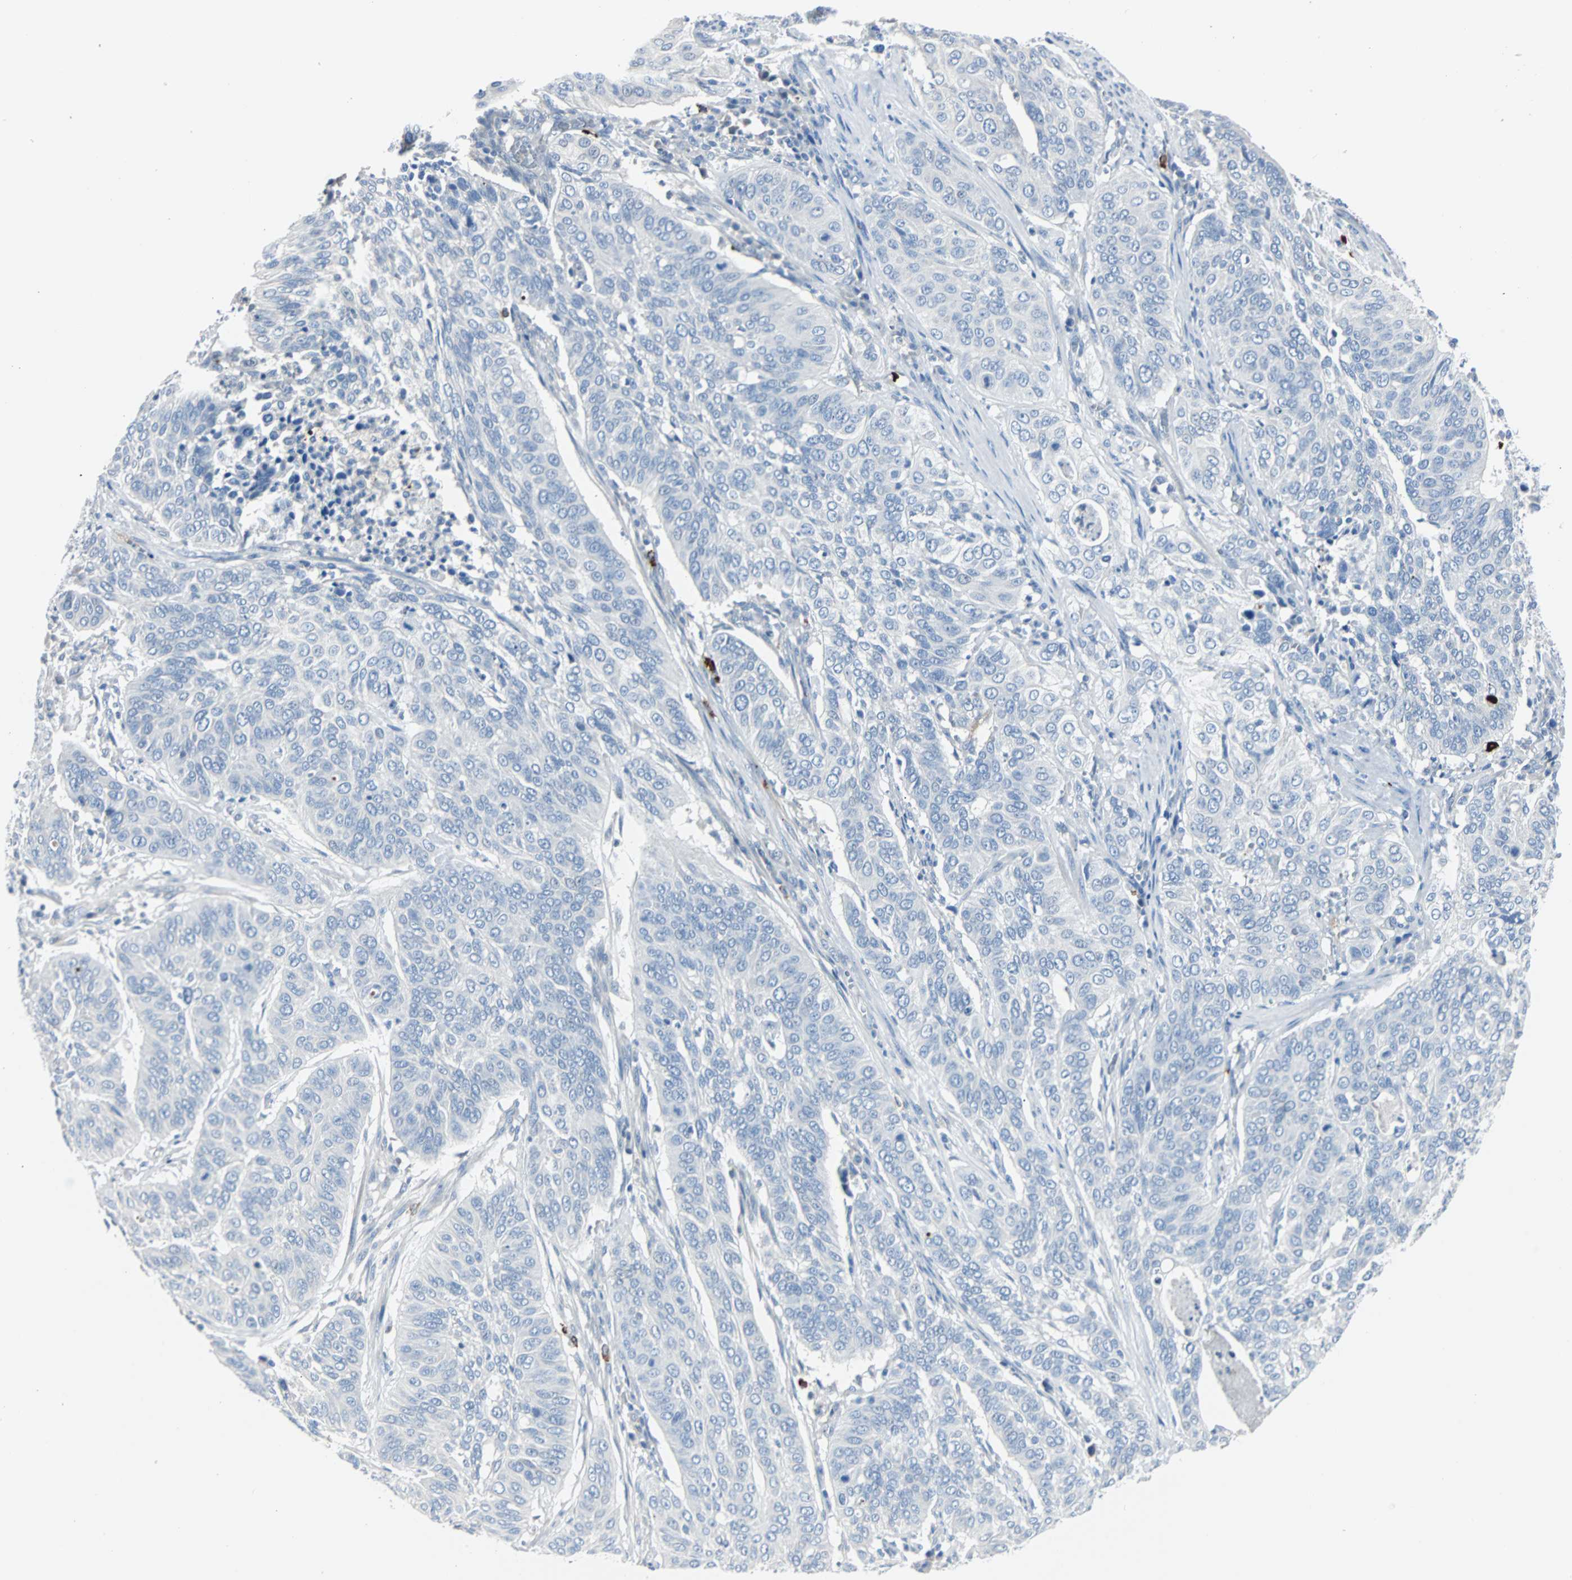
{"staining": {"intensity": "negative", "quantity": "none", "location": "none"}, "tissue": "cervical cancer", "cell_type": "Tumor cells", "image_type": "cancer", "snomed": [{"axis": "morphology", "description": "Squamous cell carcinoma, NOS"}, {"axis": "topography", "description": "Cervix"}], "caption": "High magnification brightfield microscopy of cervical squamous cell carcinoma stained with DAB (brown) and counterstained with hematoxylin (blue): tumor cells show no significant staining.", "gene": "RASA1", "patient": {"sex": "female", "age": 39}}